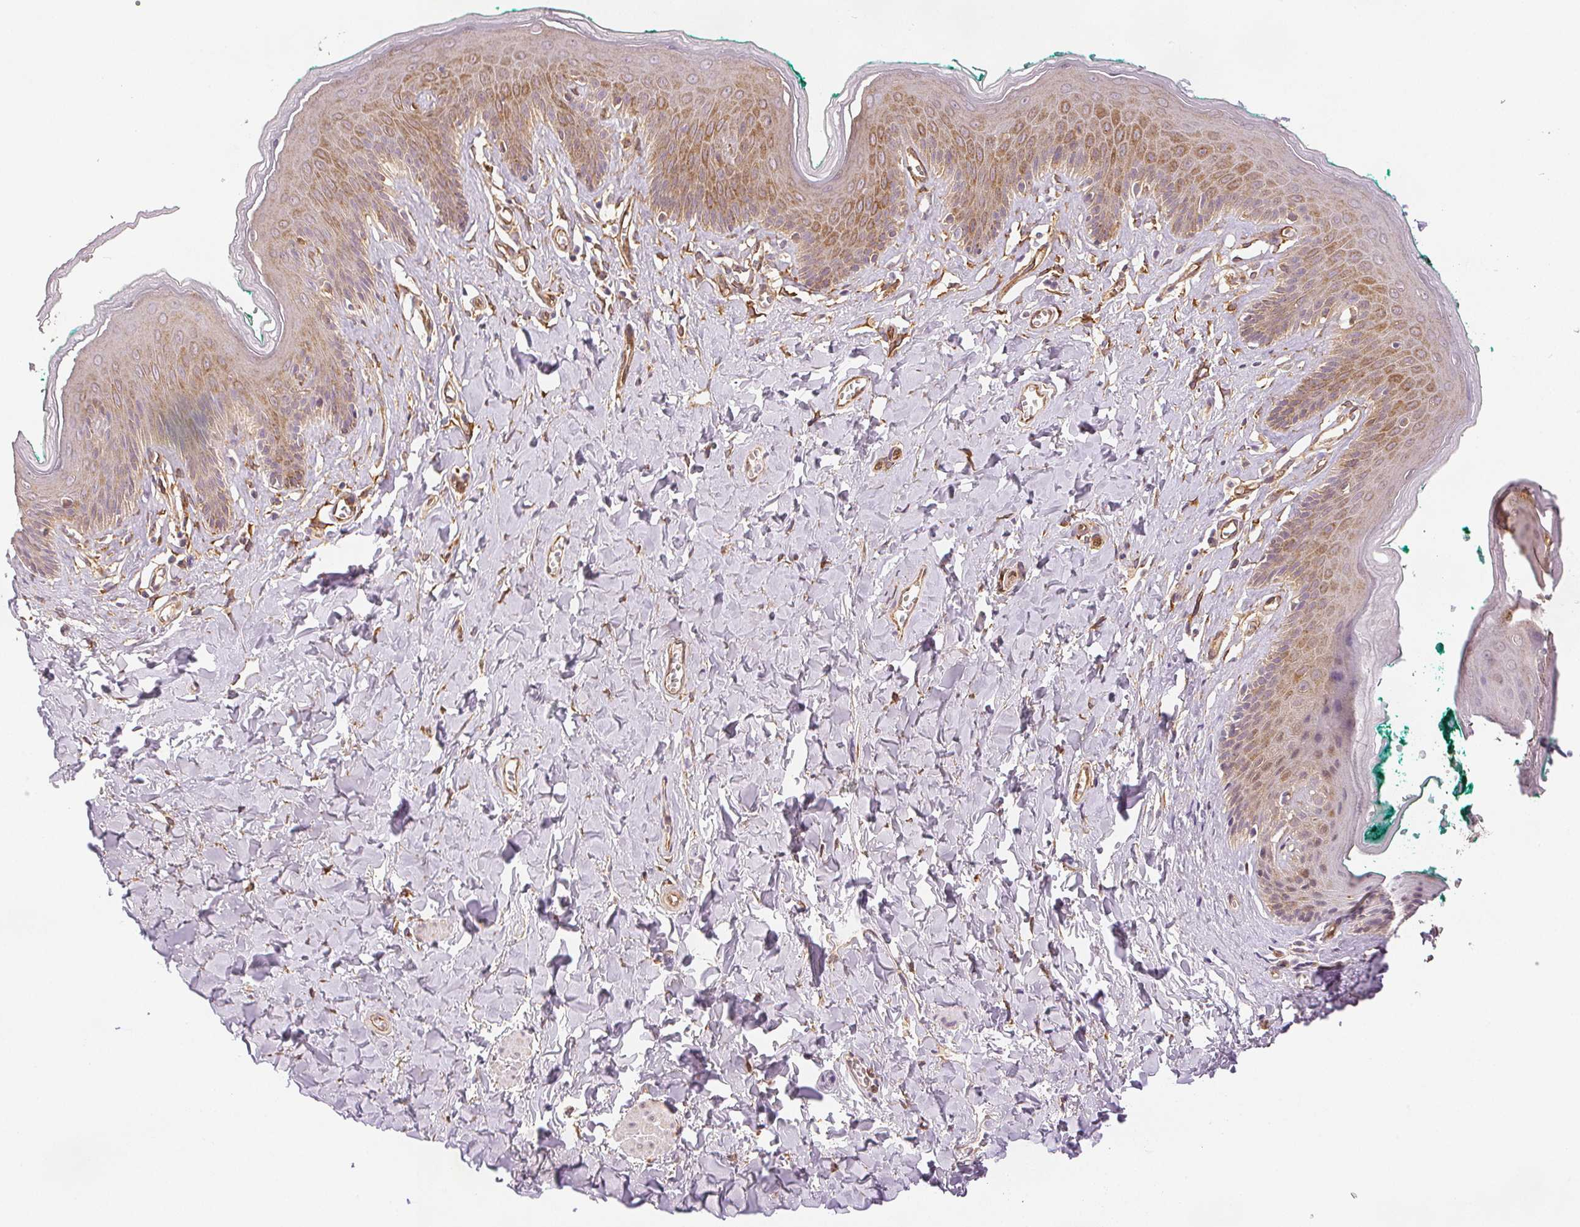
{"staining": {"intensity": "moderate", "quantity": "<25%", "location": "cytoplasmic/membranous"}, "tissue": "skin", "cell_type": "Epidermal cells", "image_type": "normal", "snomed": [{"axis": "morphology", "description": "Normal tissue, NOS"}, {"axis": "topography", "description": "Vulva"}, {"axis": "topography", "description": "Peripheral nerve tissue"}], "caption": "This is a photomicrograph of immunohistochemistry (IHC) staining of benign skin, which shows moderate staining in the cytoplasmic/membranous of epidermal cells.", "gene": "DIAPH2", "patient": {"sex": "female", "age": 66}}